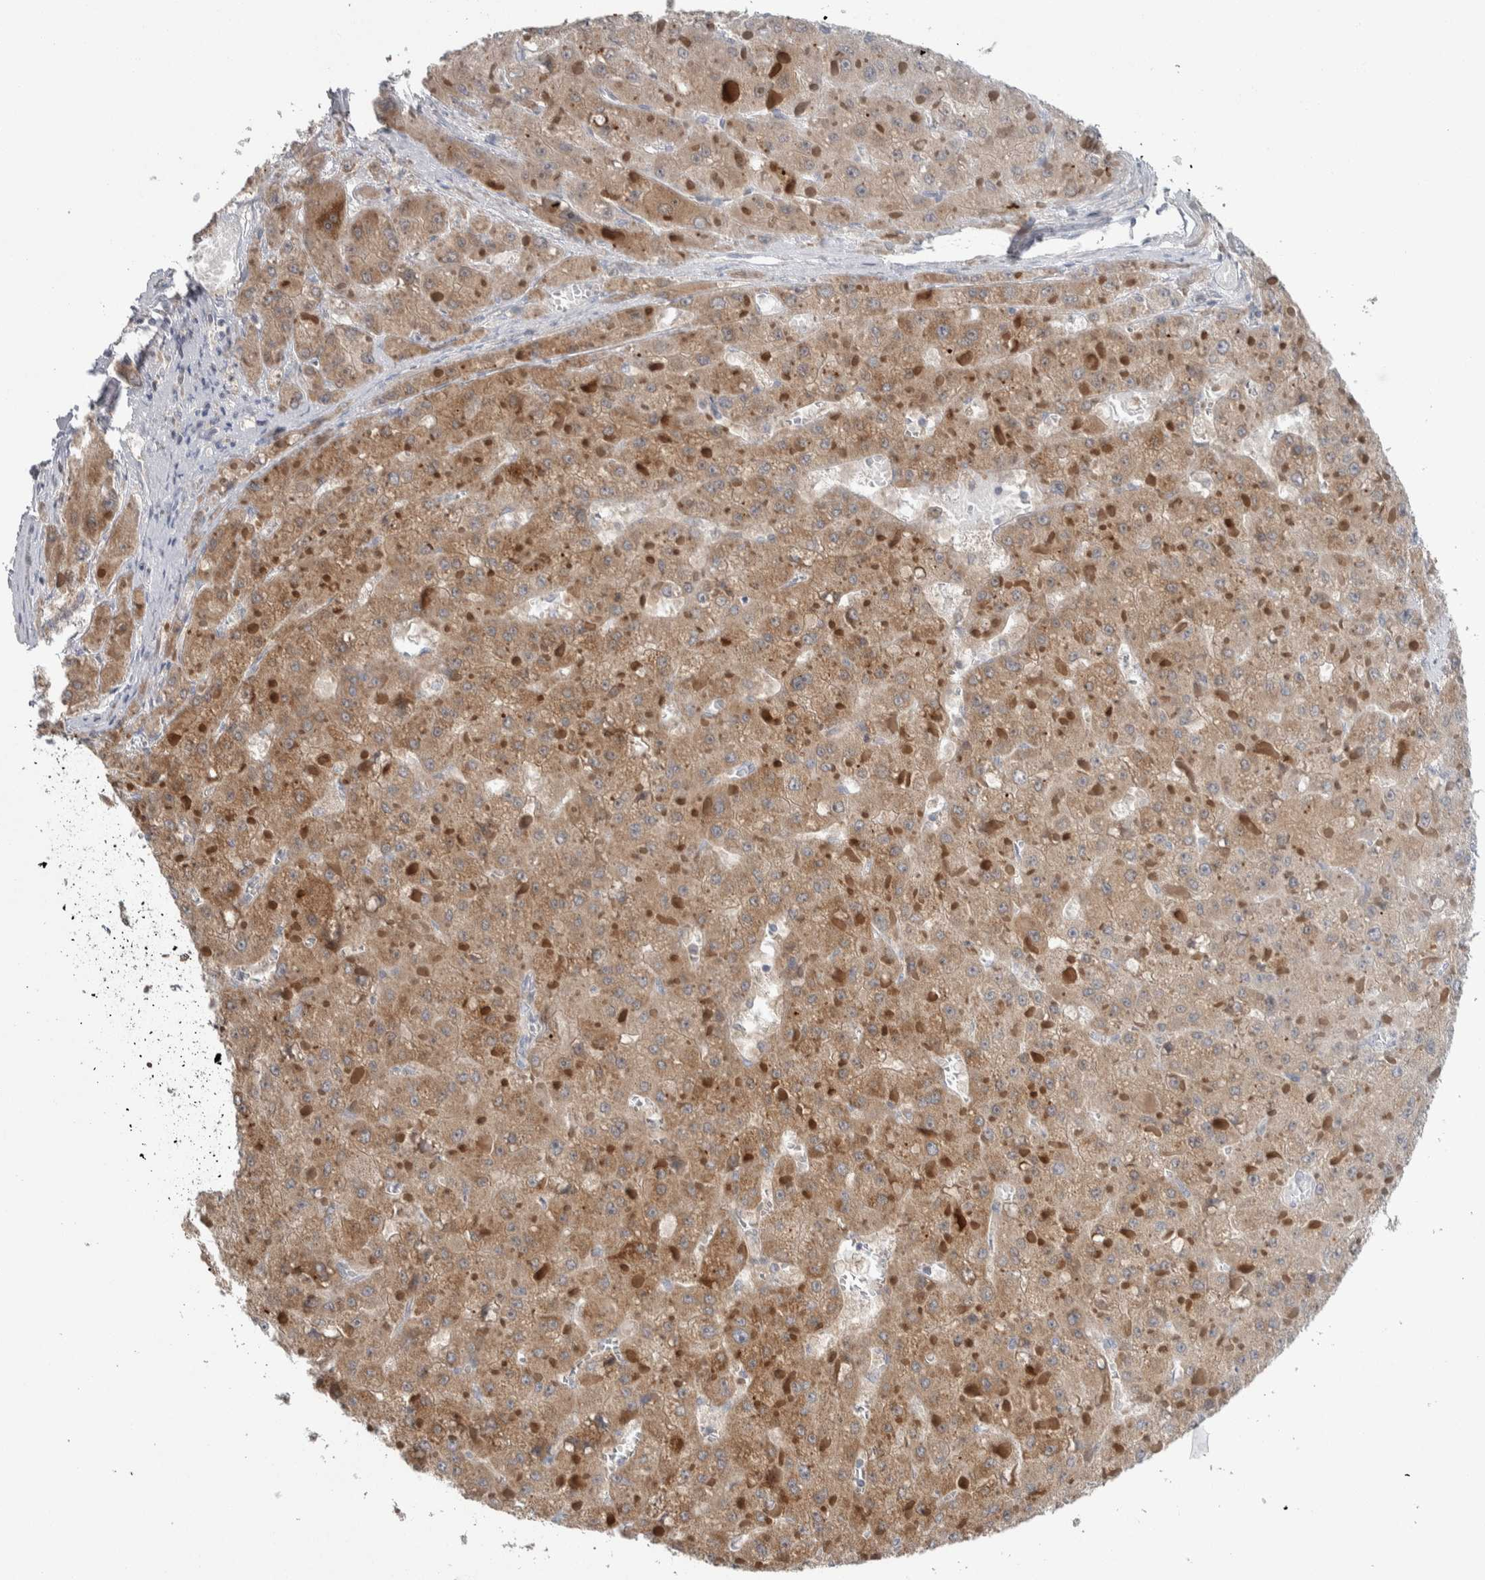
{"staining": {"intensity": "moderate", "quantity": ">75%", "location": "cytoplasmic/membranous"}, "tissue": "liver cancer", "cell_type": "Tumor cells", "image_type": "cancer", "snomed": [{"axis": "morphology", "description": "Carcinoma, Hepatocellular, NOS"}, {"axis": "topography", "description": "Liver"}], "caption": "Liver cancer (hepatocellular carcinoma) stained with DAB (3,3'-diaminobenzidine) IHC exhibits medium levels of moderate cytoplasmic/membranous expression in about >75% of tumor cells.", "gene": "HTATIP2", "patient": {"sex": "female", "age": 73}}